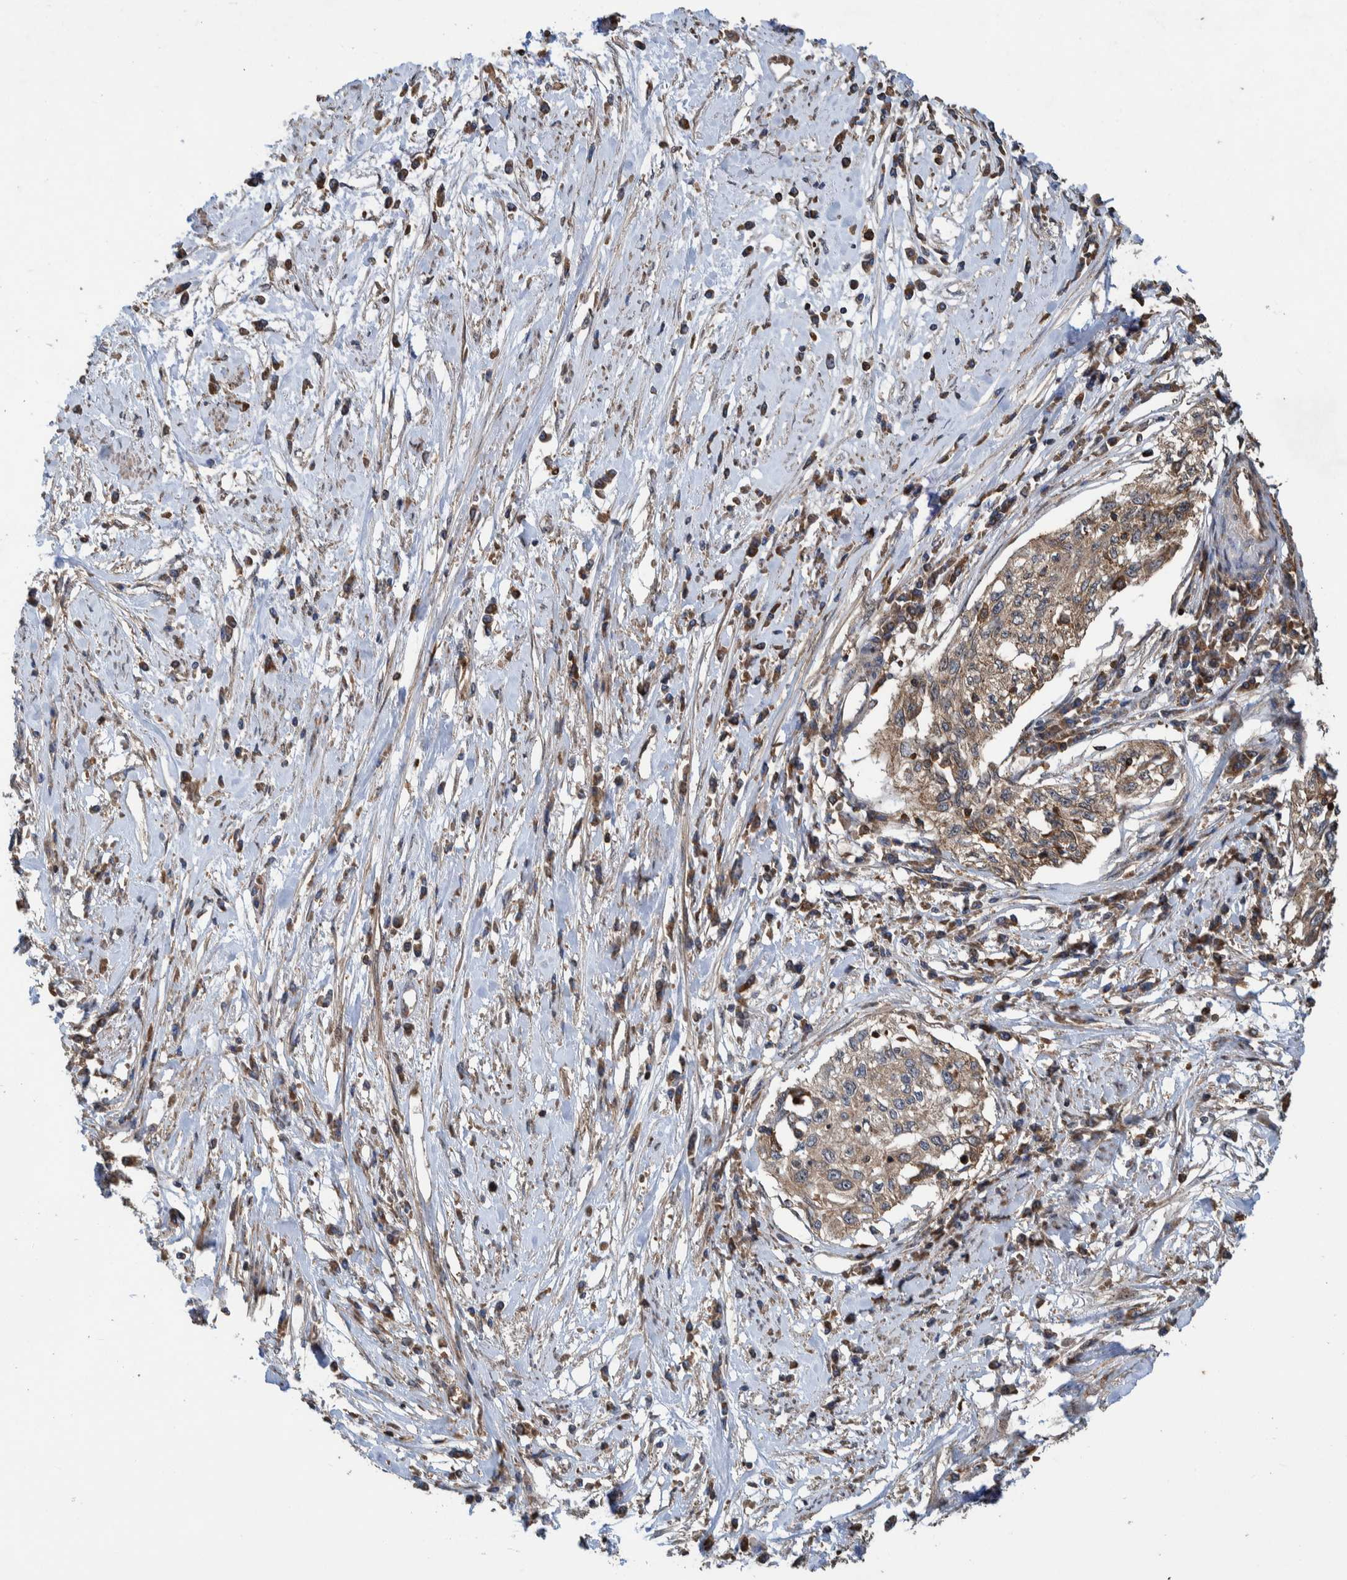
{"staining": {"intensity": "weak", "quantity": ">75%", "location": "cytoplasmic/membranous"}, "tissue": "cervical cancer", "cell_type": "Tumor cells", "image_type": "cancer", "snomed": [{"axis": "morphology", "description": "Squamous cell carcinoma, NOS"}, {"axis": "topography", "description": "Cervix"}], "caption": "An immunohistochemistry (IHC) histopathology image of neoplastic tissue is shown. Protein staining in brown highlights weak cytoplasmic/membranous positivity in cervical cancer (squamous cell carcinoma) within tumor cells. (IHC, brightfield microscopy, high magnification).", "gene": "CCDC57", "patient": {"sex": "female", "age": 57}}